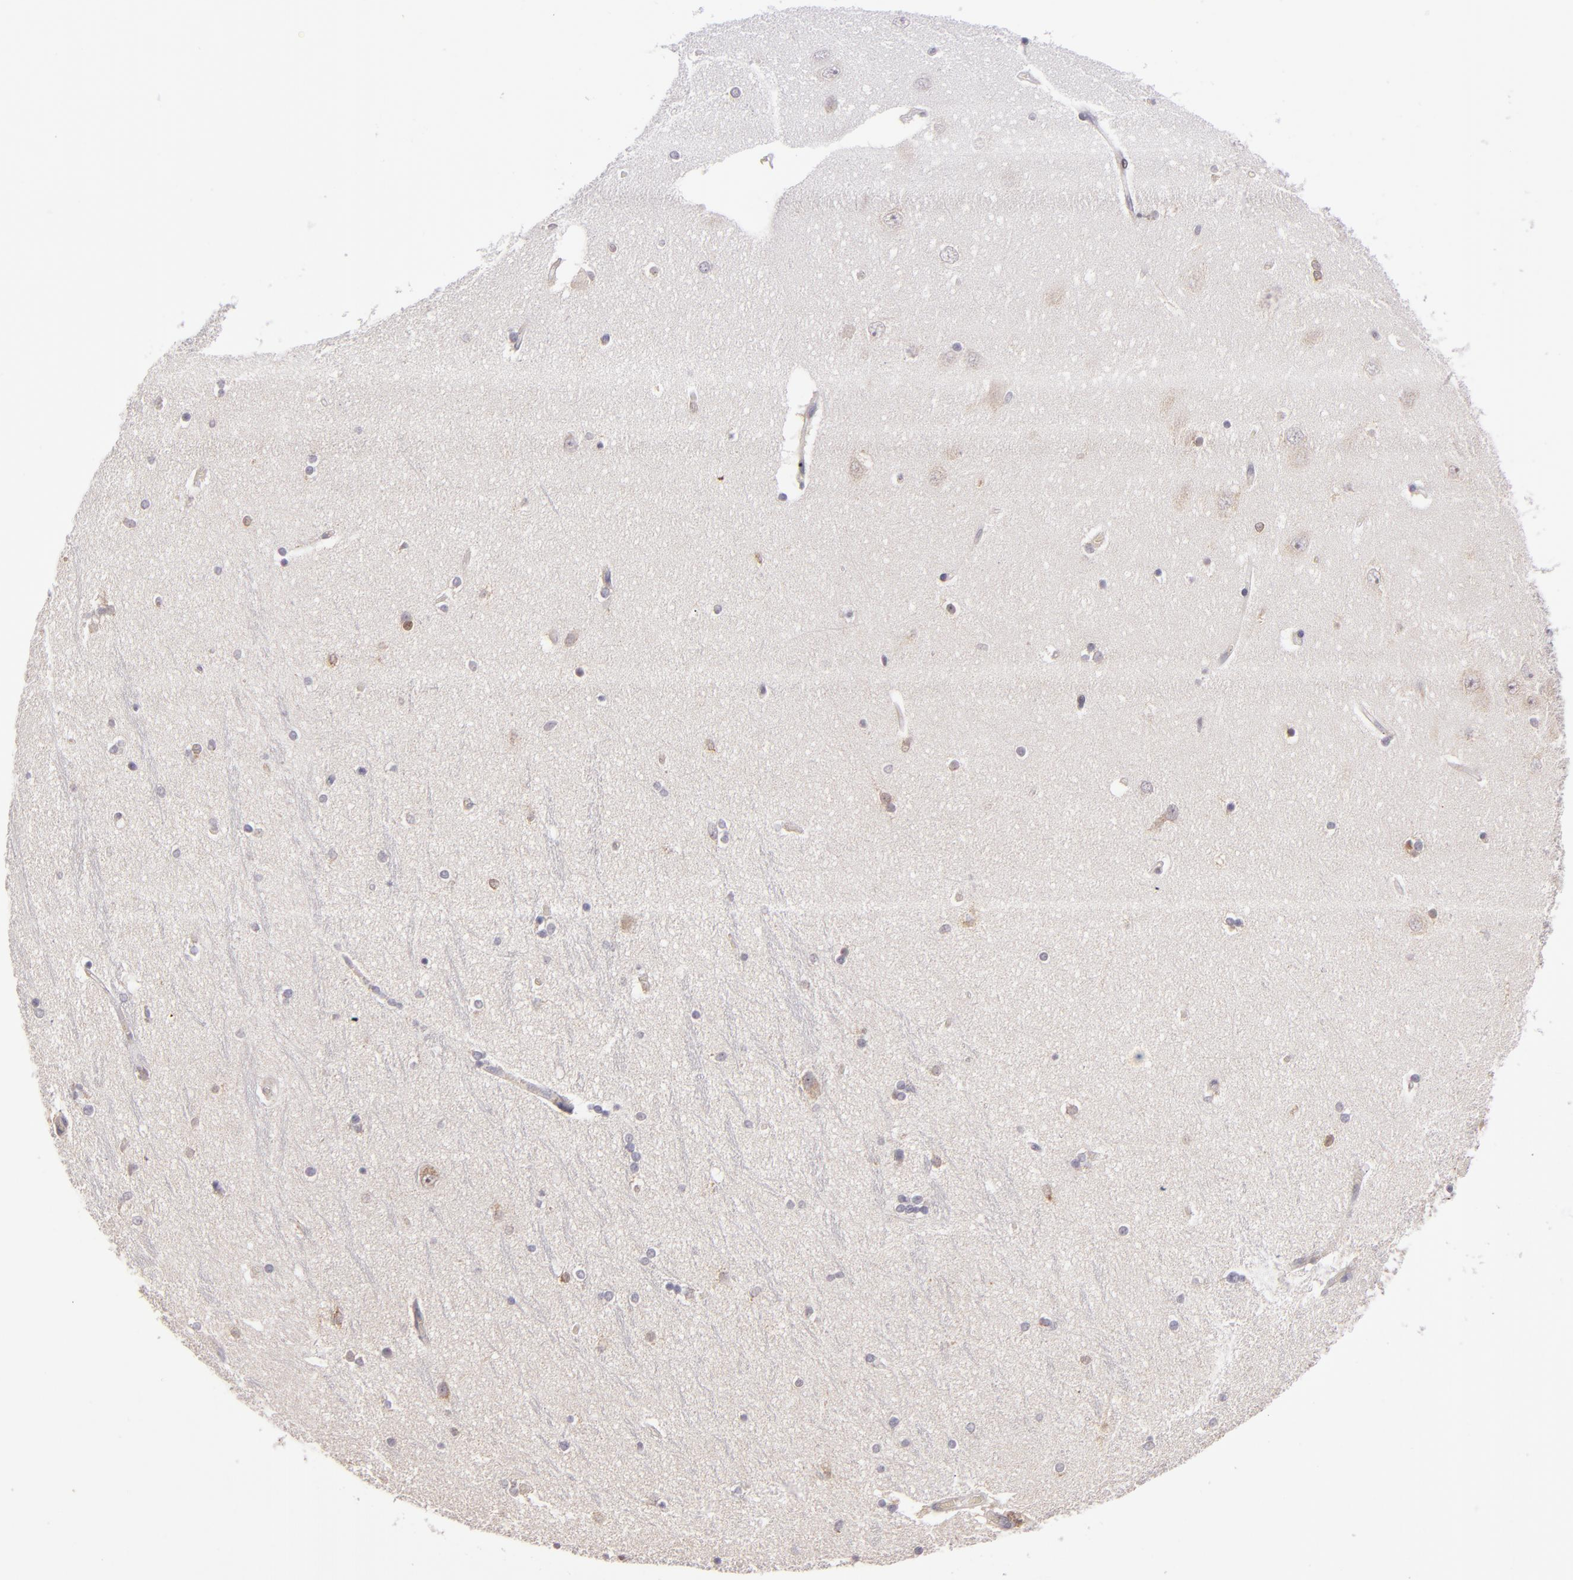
{"staining": {"intensity": "negative", "quantity": "none", "location": "none"}, "tissue": "hippocampus", "cell_type": "Glial cells", "image_type": "normal", "snomed": [{"axis": "morphology", "description": "Normal tissue, NOS"}, {"axis": "topography", "description": "Hippocampus"}], "caption": "IHC micrograph of normal hippocampus: hippocampus stained with DAB displays no significant protein staining in glial cells.", "gene": "SH2D4A", "patient": {"sex": "female", "age": 54}}